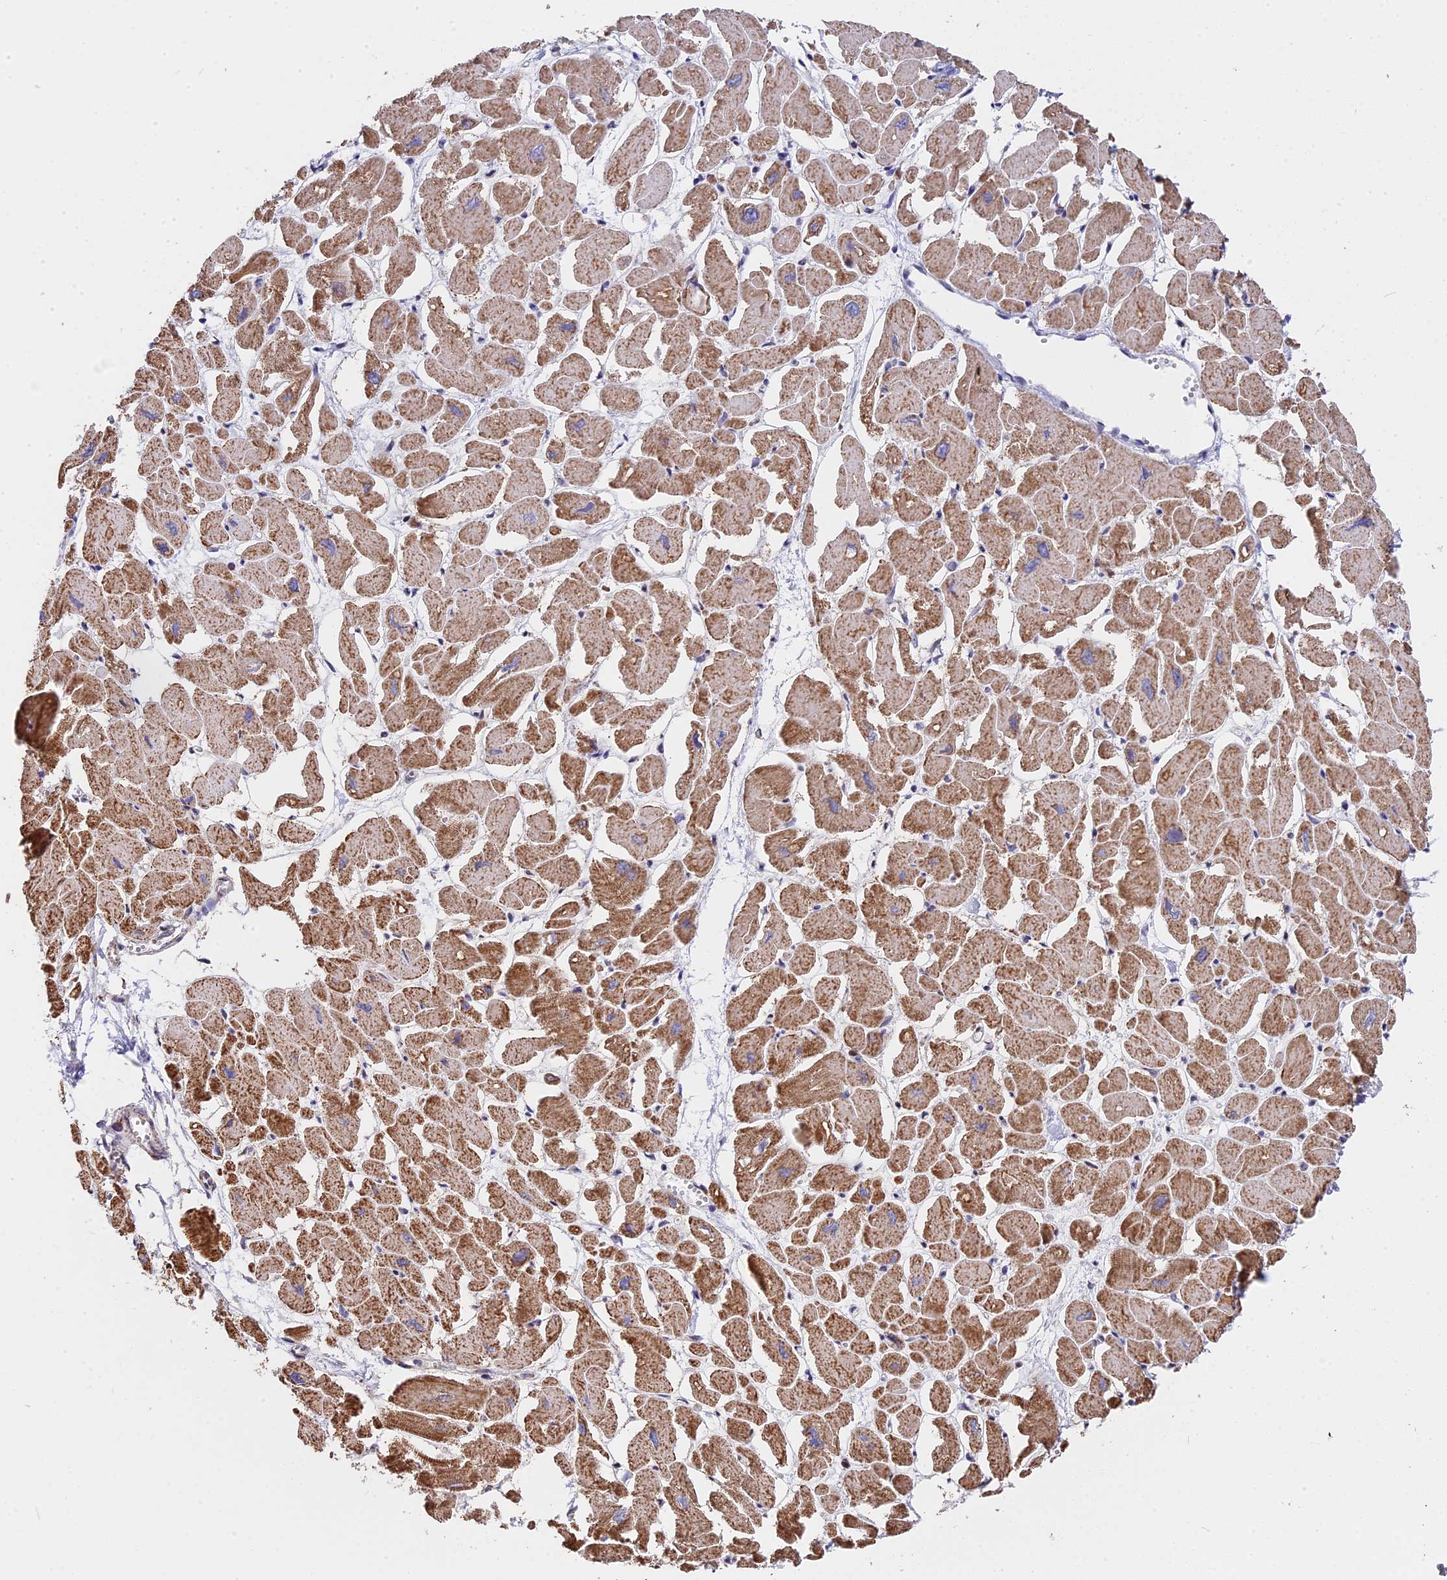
{"staining": {"intensity": "strong", "quantity": "25%-75%", "location": "cytoplasmic/membranous"}, "tissue": "heart muscle", "cell_type": "Cardiomyocytes", "image_type": "normal", "snomed": [{"axis": "morphology", "description": "Normal tissue, NOS"}, {"axis": "topography", "description": "Heart"}], "caption": "Protein staining shows strong cytoplasmic/membranous positivity in about 25%-75% of cardiomyocytes in benign heart muscle. (Brightfield microscopy of DAB IHC at high magnification).", "gene": "FAM174C", "patient": {"sex": "male", "age": 54}}